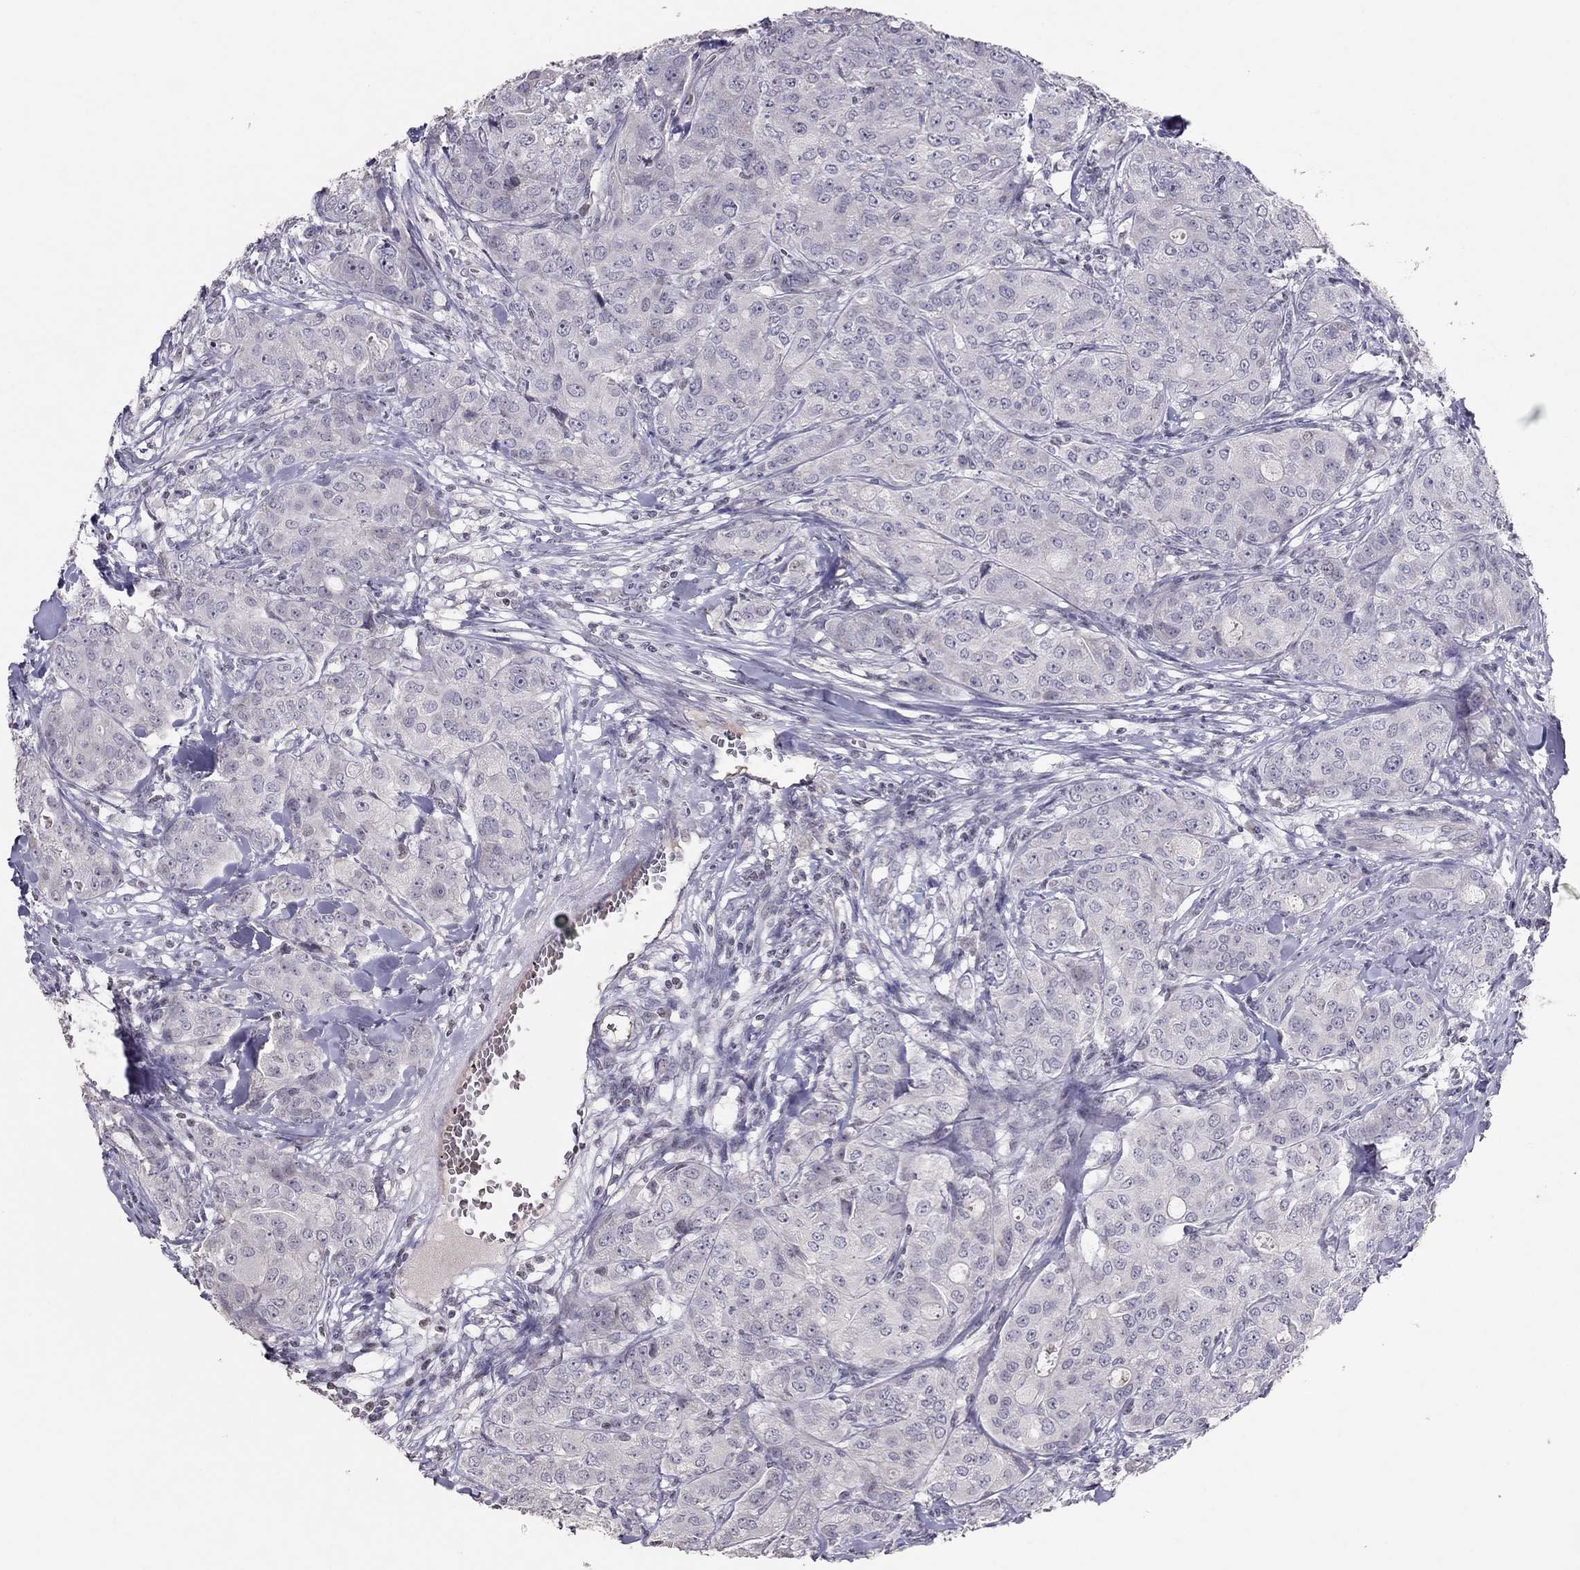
{"staining": {"intensity": "negative", "quantity": "none", "location": "none"}, "tissue": "breast cancer", "cell_type": "Tumor cells", "image_type": "cancer", "snomed": [{"axis": "morphology", "description": "Duct carcinoma"}, {"axis": "topography", "description": "Breast"}], "caption": "Breast infiltrating ductal carcinoma was stained to show a protein in brown. There is no significant positivity in tumor cells.", "gene": "TSHB", "patient": {"sex": "female", "age": 43}}